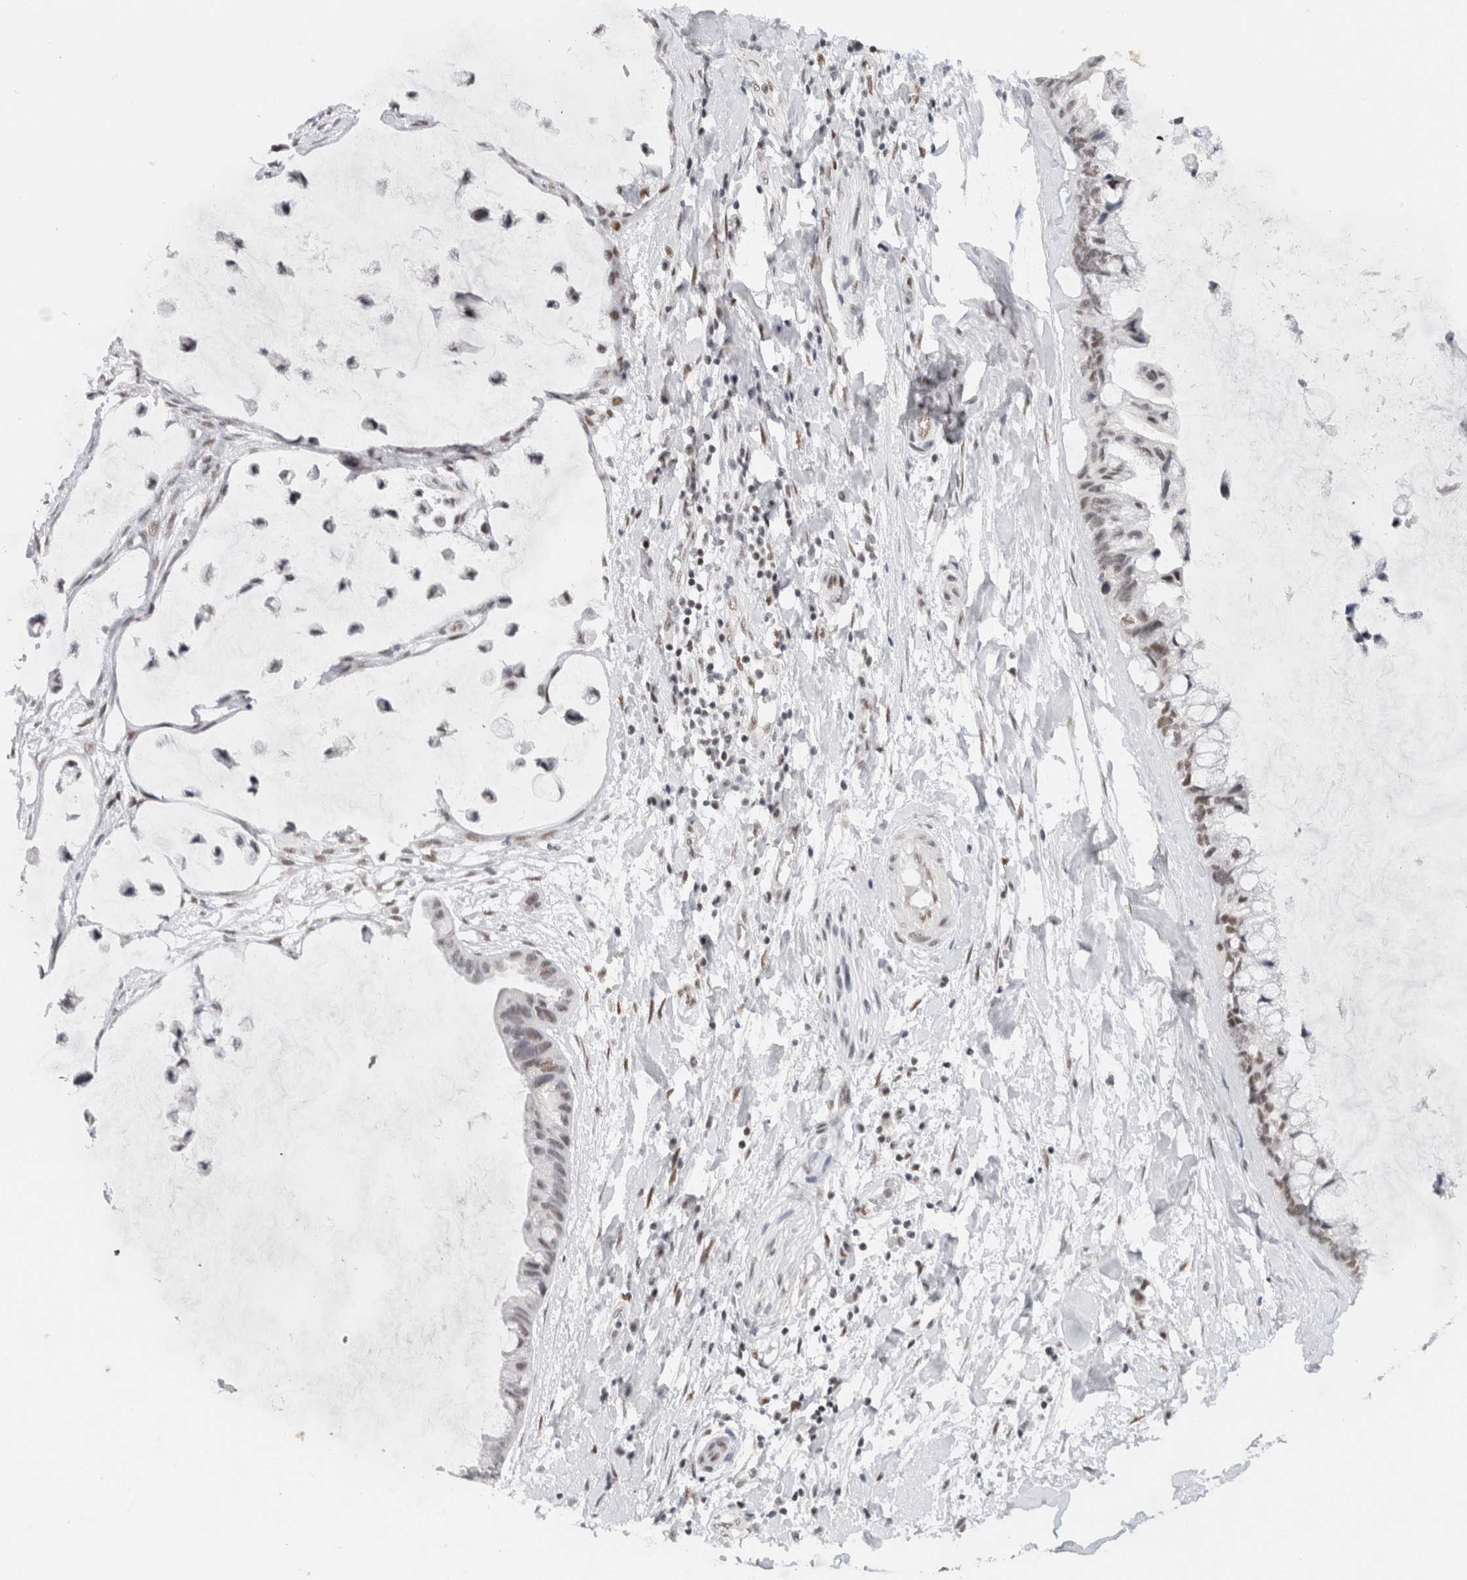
{"staining": {"intensity": "weak", "quantity": ">75%", "location": "nuclear"}, "tissue": "ovarian cancer", "cell_type": "Tumor cells", "image_type": "cancer", "snomed": [{"axis": "morphology", "description": "Cystadenocarcinoma, mucinous, NOS"}, {"axis": "topography", "description": "Ovary"}], "caption": "Tumor cells reveal low levels of weak nuclear expression in about >75% of cells in ovarian cancer (mucinous cystadenocarcinoma). (brown staining indicates protein expression, while blue staining denotes nuclei).", "gene": "COPS7A", "patient": {"sex": "female", "age": 39}}